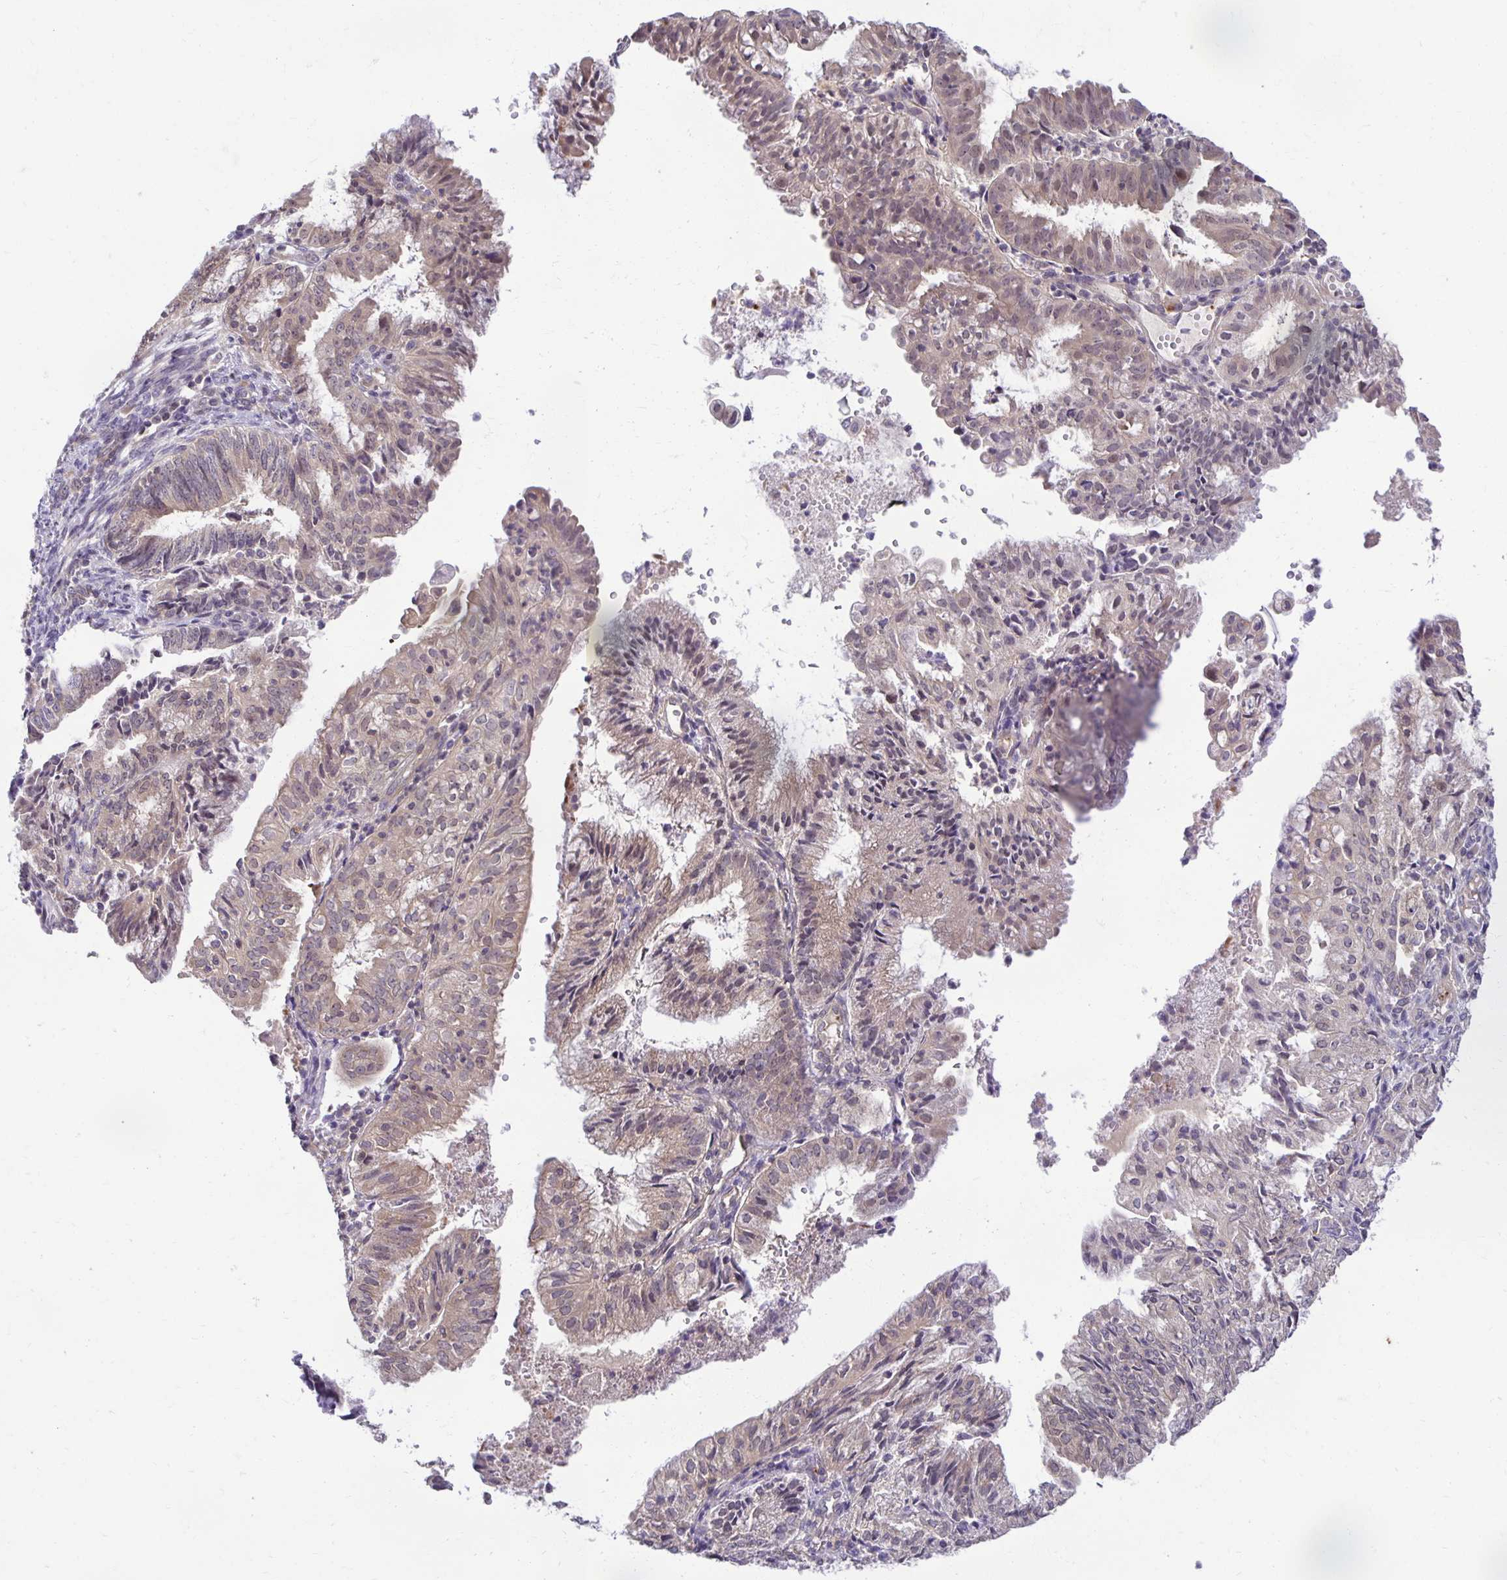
{"staining": {"intensity": "weak", "quantity": "<25%", "location": "cytoplasmic/membranous"}, "tissue": "endometrial cancer", "cell_type": "Tumor cells", "image_type": "cancer", "snomed": [{"axis": "morphology", "description": "Adenocarcinoma, NOS"}, {"axis": "topography", "description": "Endometrium"}], "caption": "Human endometrial cancer stained for a protein using immunohistochemistry (IHC) displays no expression in tumor cells.", "gene": "MIEN1", "patient": {"sex": "female", "age": 55}}